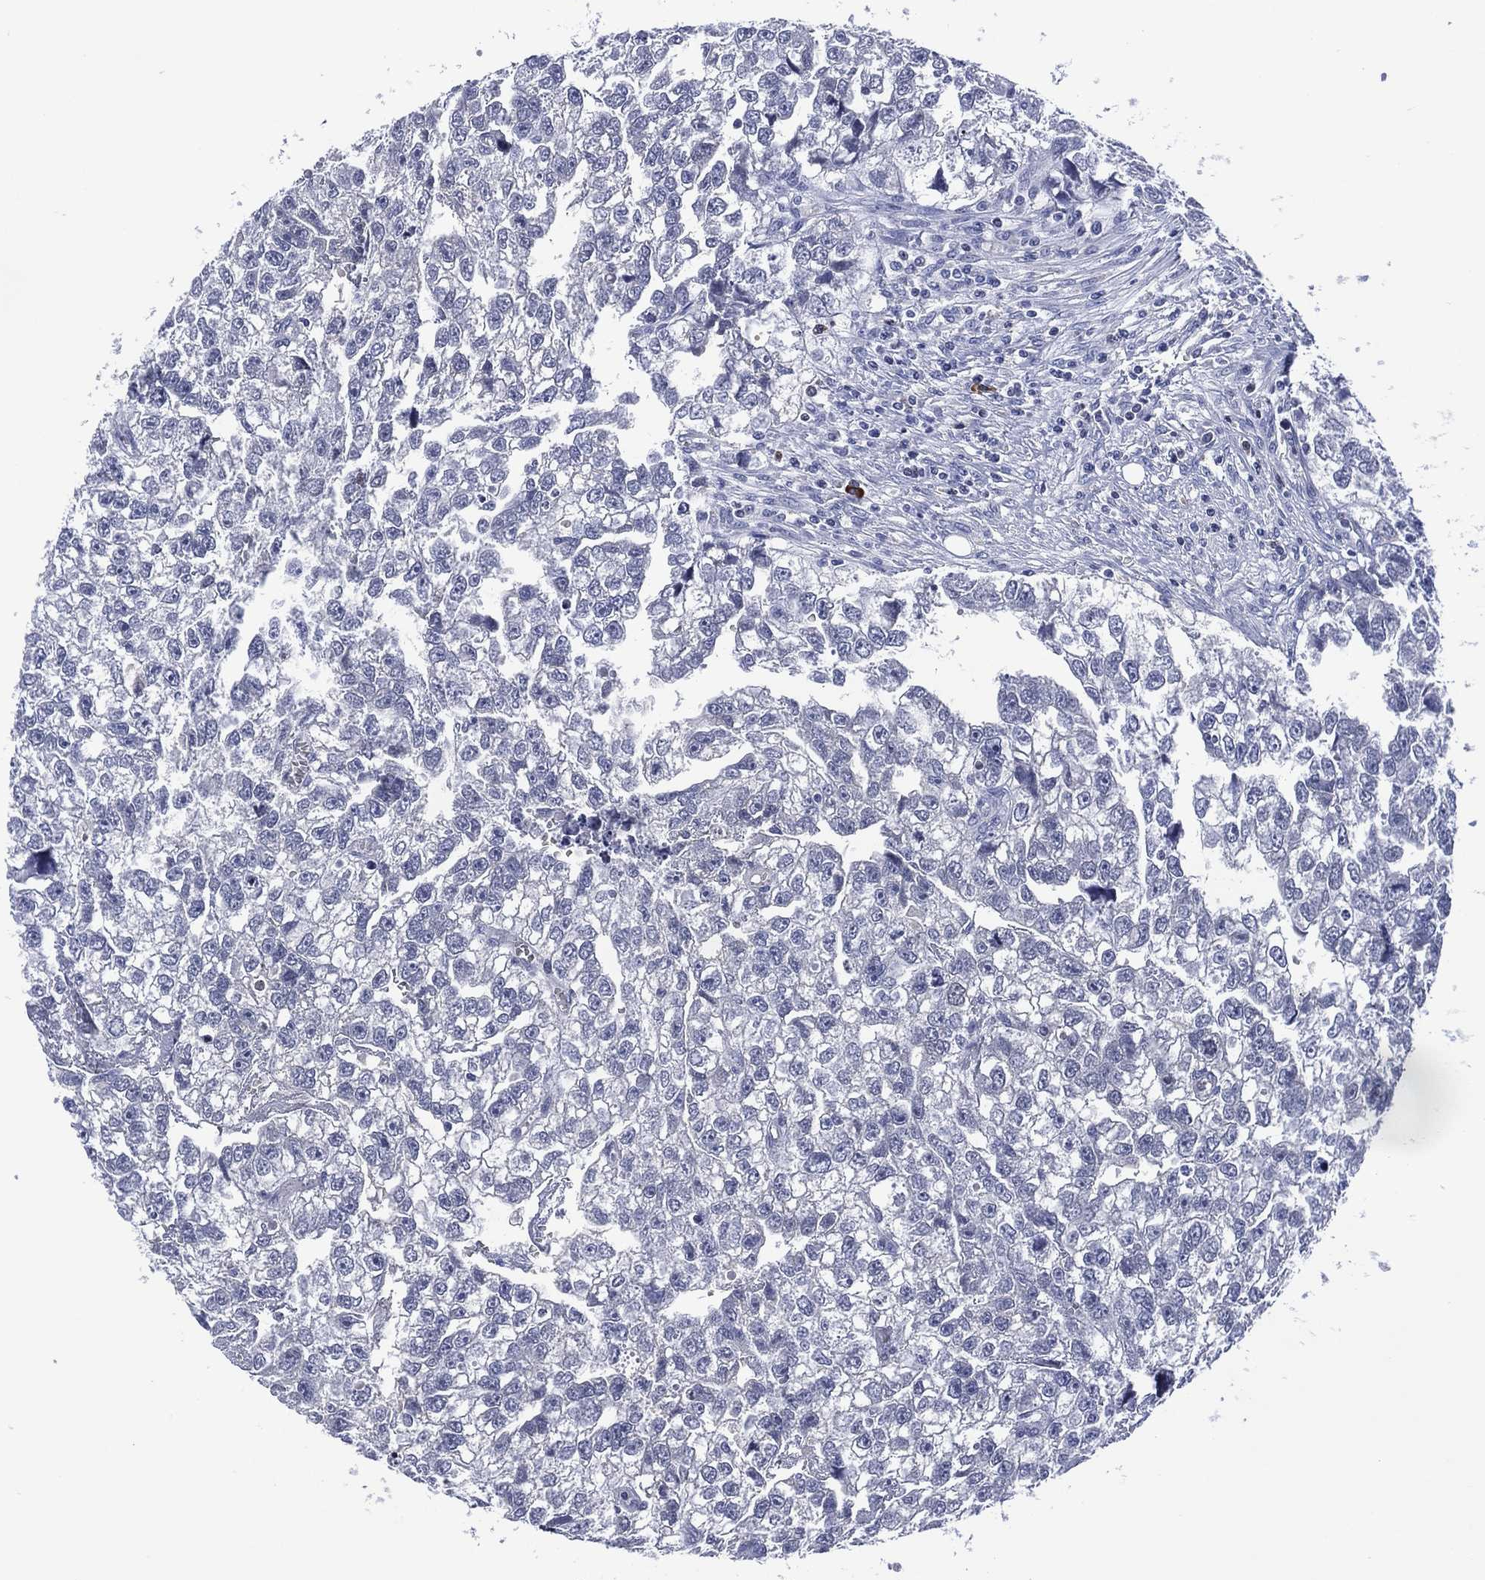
{"staining": {"intensity": "negative", "quantity": "none", "location": "none"}, "tissue": "testis cancer", "cell_type": "Tumor cells", "image_type": "cancer", "snomed": [{"axis": "morphology", "description": "Carcinoma, Embryonal, NOS"}, {"axis": "morphology", "description": "Teratoma, malignant, NOS"}, {"axis": "topography", "description": "Testis"}], "caption": "A photomicrograph of embryonal carcinoma (testis) stained for a protein demonstrates no brown staining in tumor cells.", "gene": "USP26", "patient": {"sex": "male", "age": 44}}